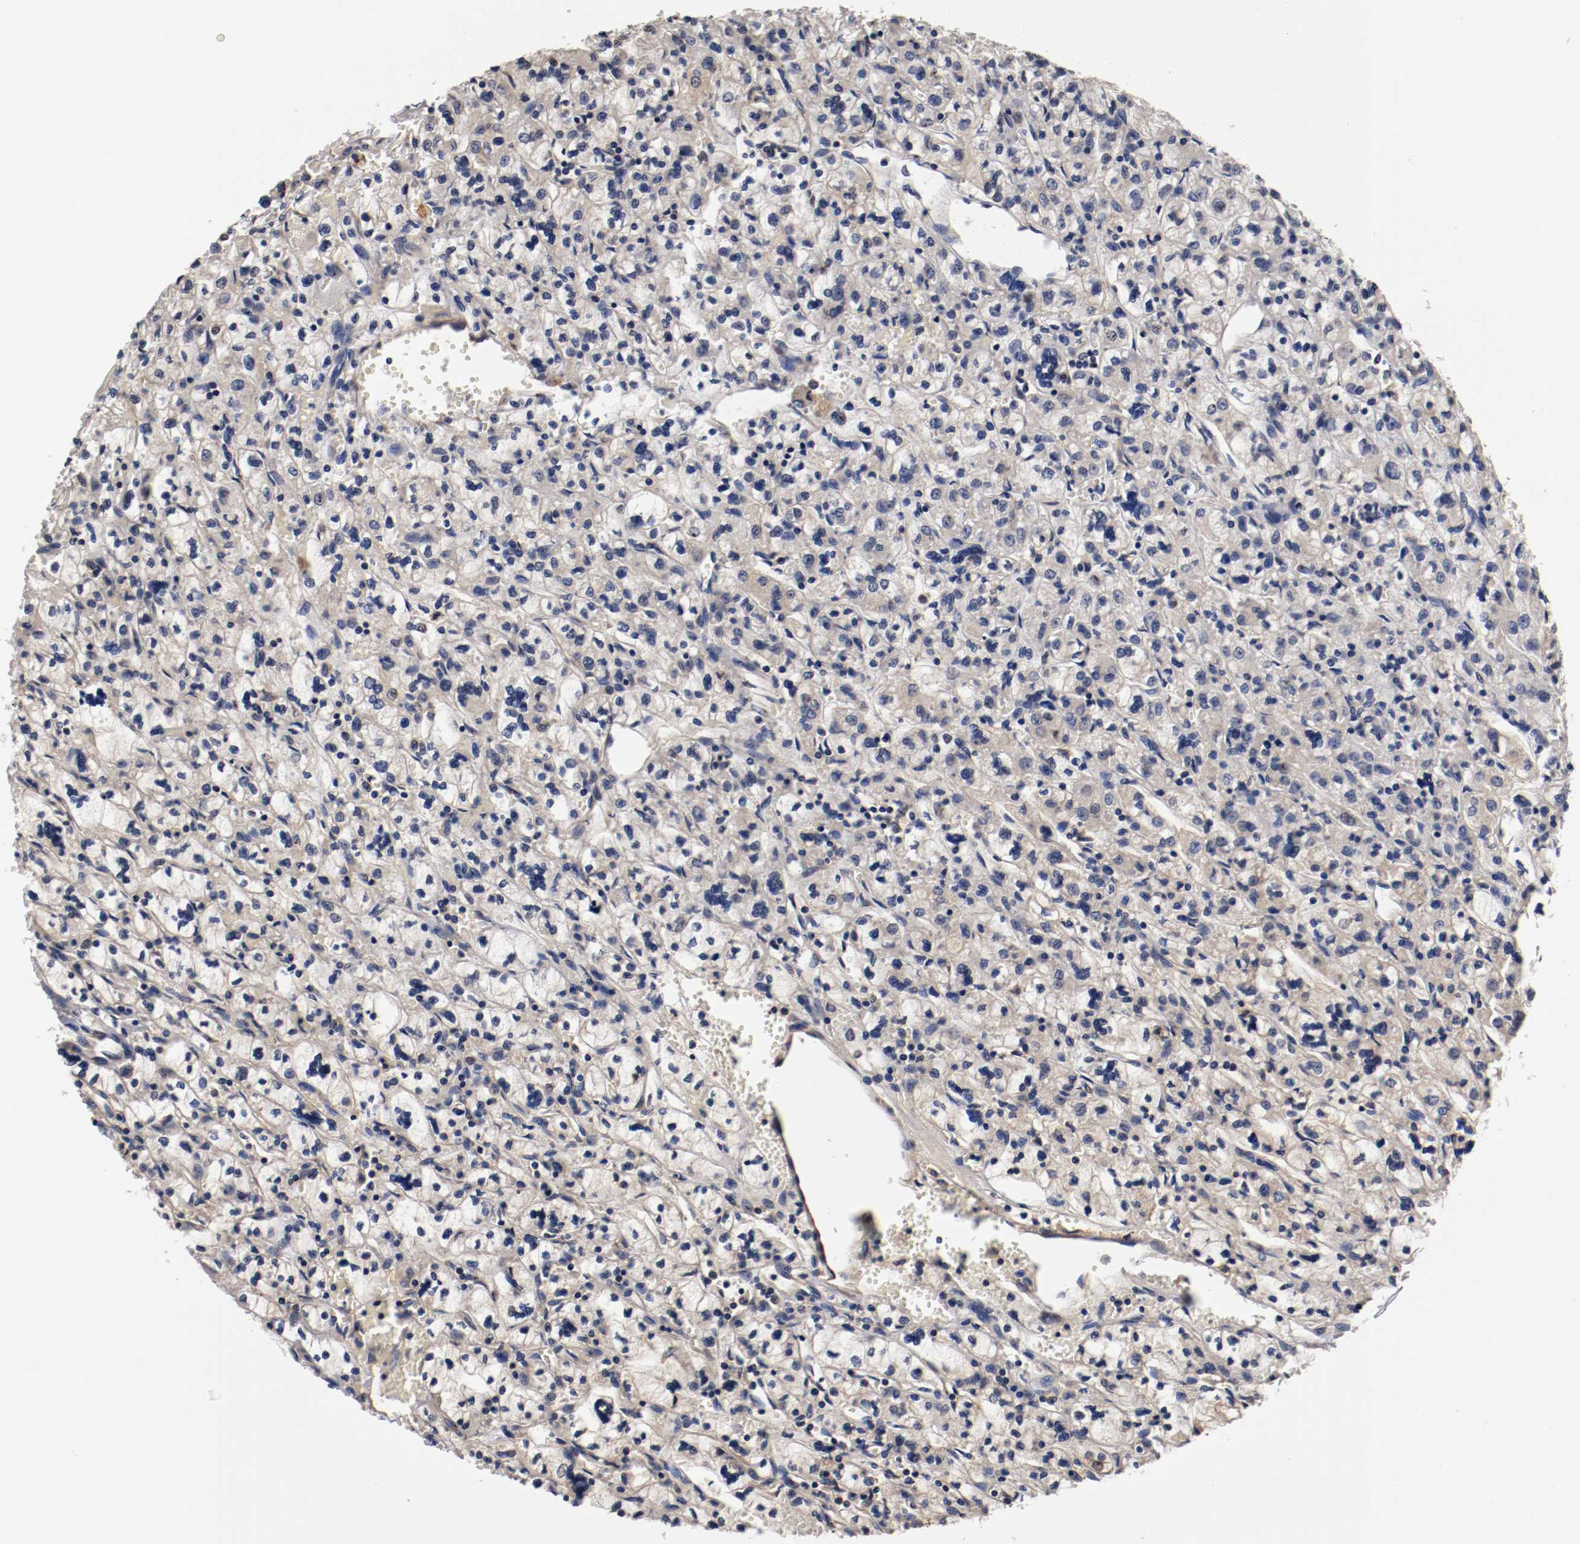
{"staining": {"intensity": "weak", "quantity": ">75%", "location": "cytoplasmic/membranous"}, "tissue": "renal cancer", "cell_type": "Tumor cells", "image_type": "cancer", "snomed": [{"axis": "morphology", "description": "Adenocarcinoma, NOS"}, {"axis": "topography", "description": "Kidney"}], "caption": "The image displays a brown stain indicating the presence of a protein in the cytoplasmic/membranous of tumor cells in adenocarcinoma (renal).", "gene": "TNFSF13", "patient": {"sex": "female", "age": 83}}